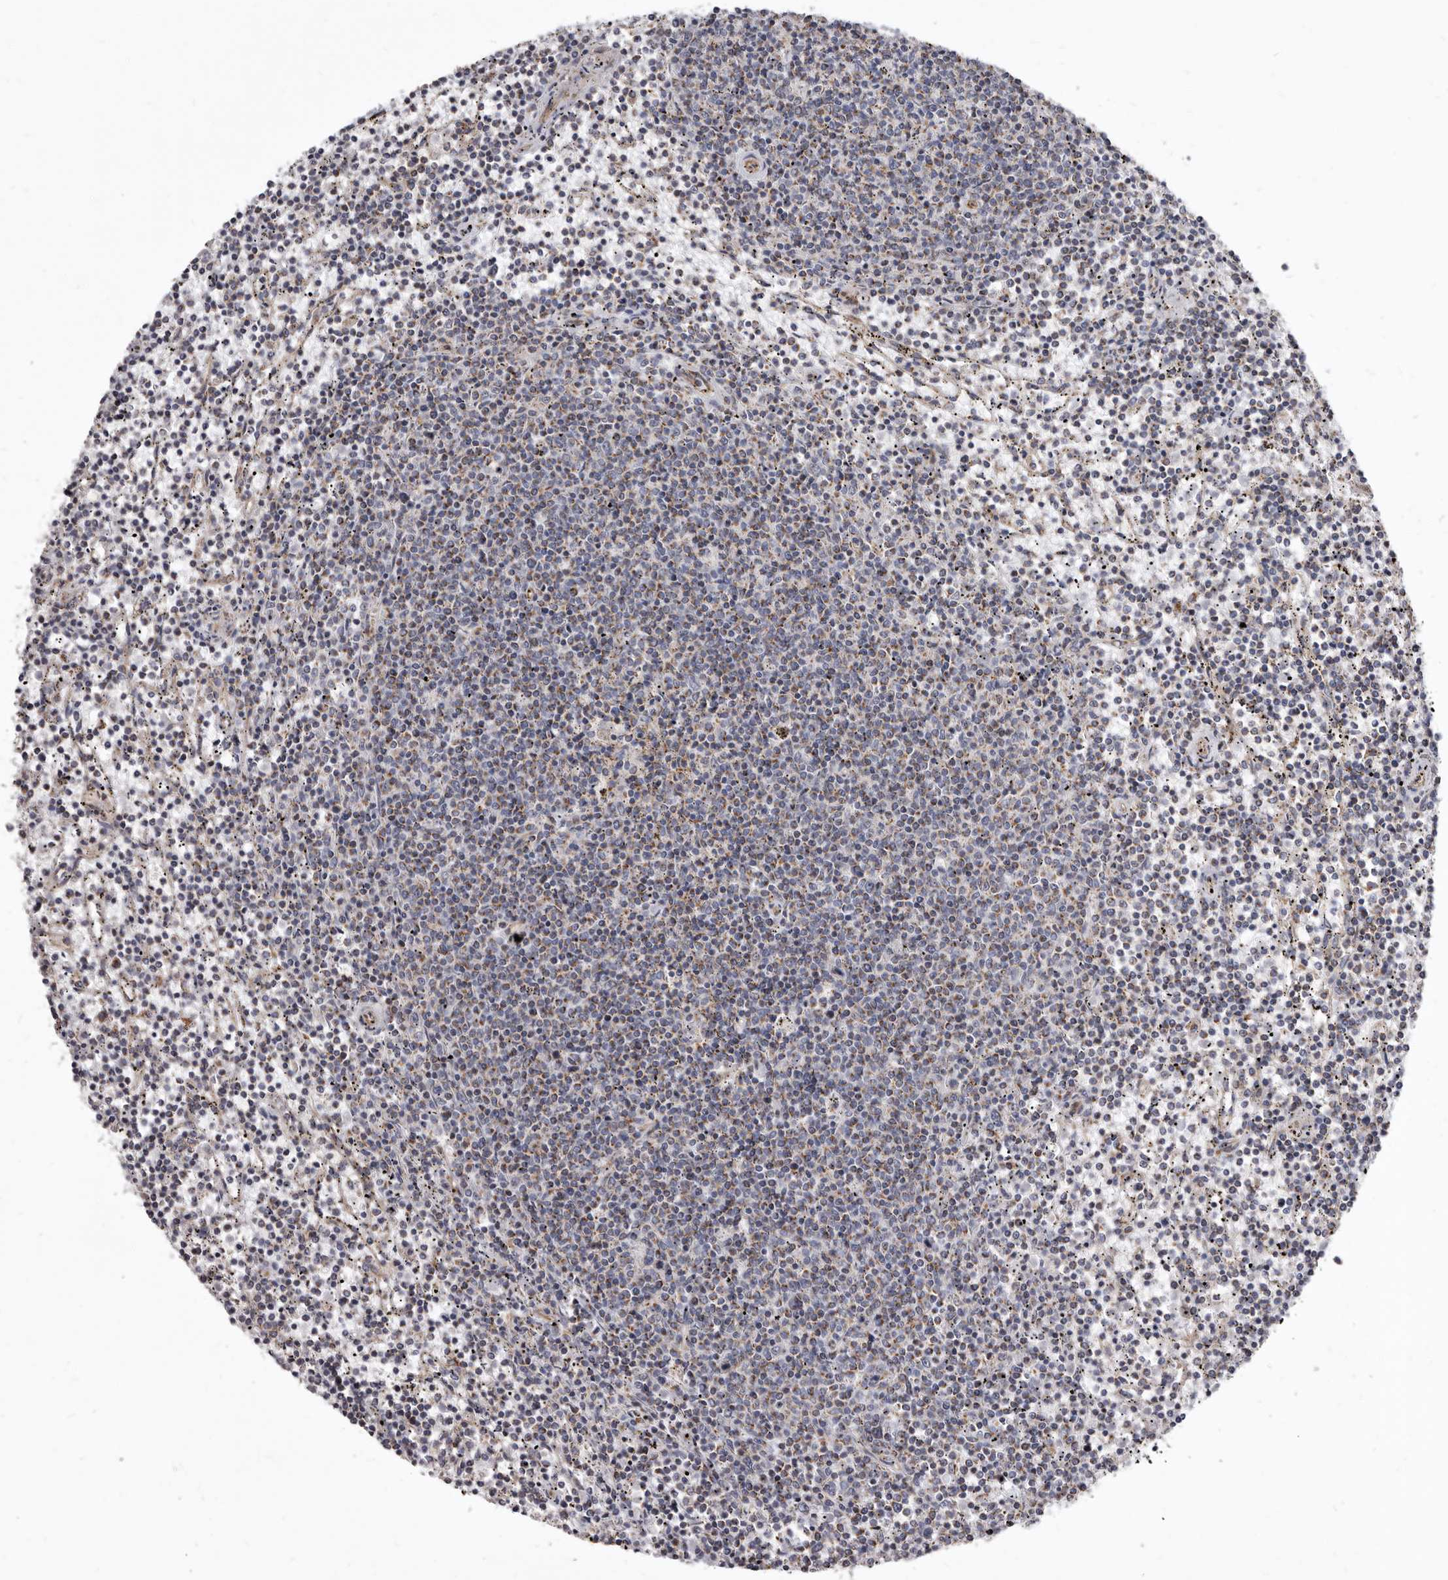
{"staining": {"intensity": "weak", "quantity": "25%-75%", "location": "cytoplasmic/membranous"}, "tissue": "lymphoma", "cell_type": "Tumor cells", "image_type": "cancer", "snomed": [{"axis": "morphology", "description": "Malignant lymphoma, non-Hodgkin's type, Low grade"}, {"axis": "topography", "description": "Spleen"}], "caption": "This is an image of immunohistochemistry staining of low-grade malignant lymphoma, non-Hodgkin's type, which shows weak expression in the cytoplasmic/membranous of tumor cells.", "gene": "FMO2", "patient": {"sex": "female", "age": 50}}